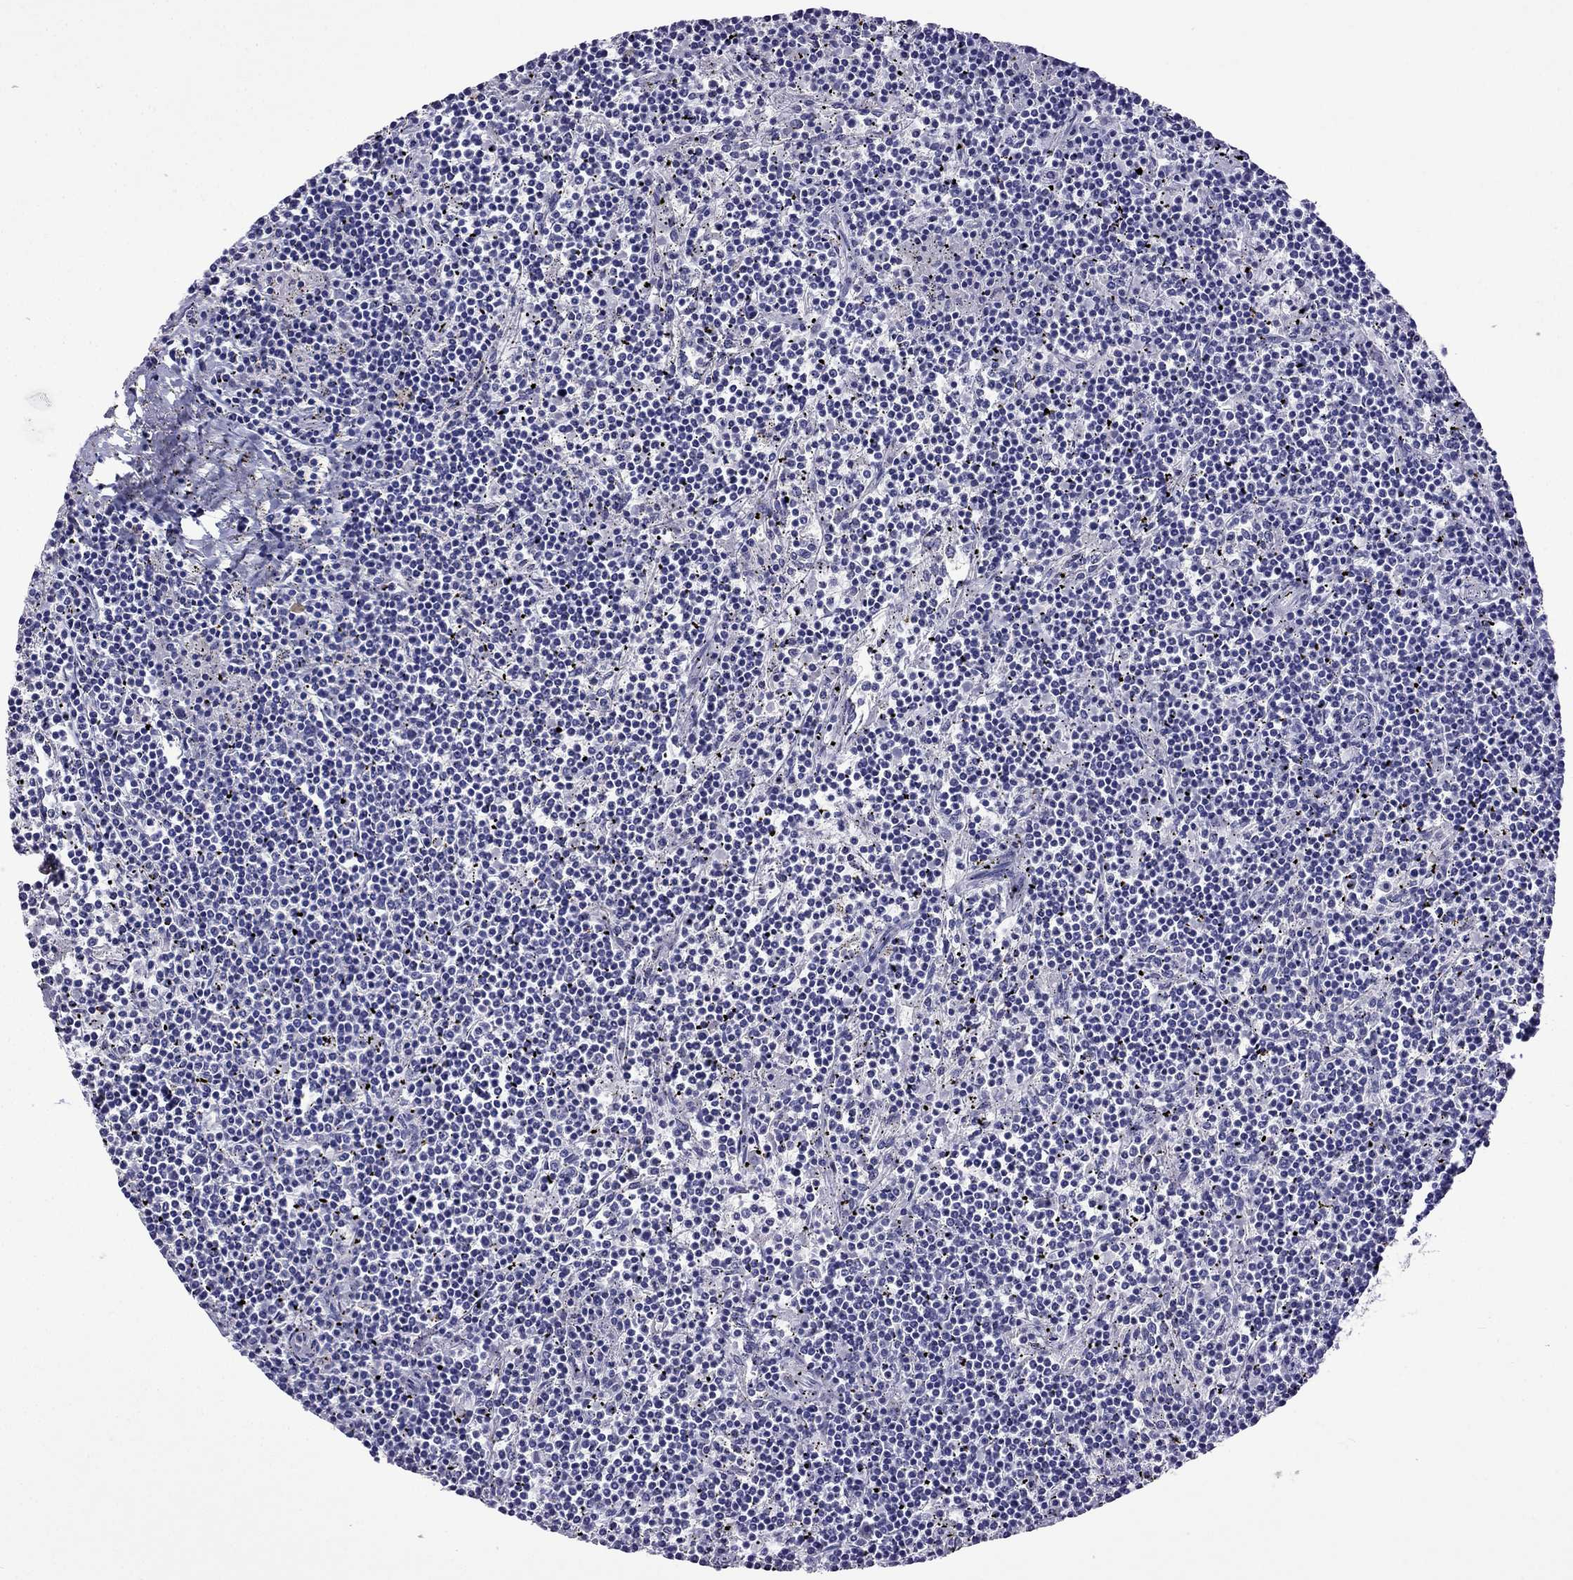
{"staining": {"intensity": "negative", "quantity": "none", "location": "none"}, "tissue": "lymphoma", "cell_type": "Tumor cells", "image_type": "cancer", "snomed": [{"axis": "morphology", "description": "Malignant lymphoma, non-Hodgkin's type, Low grade"}, {"axis": "topography", "description": "Spleen"}], "caption": "Tumor cells show no significant protein expression in malignant lymphoma, non-Hodgkin's type (low-grade).", "gene": "ARR3", "patient": {"sex": "female", "age": 19}}